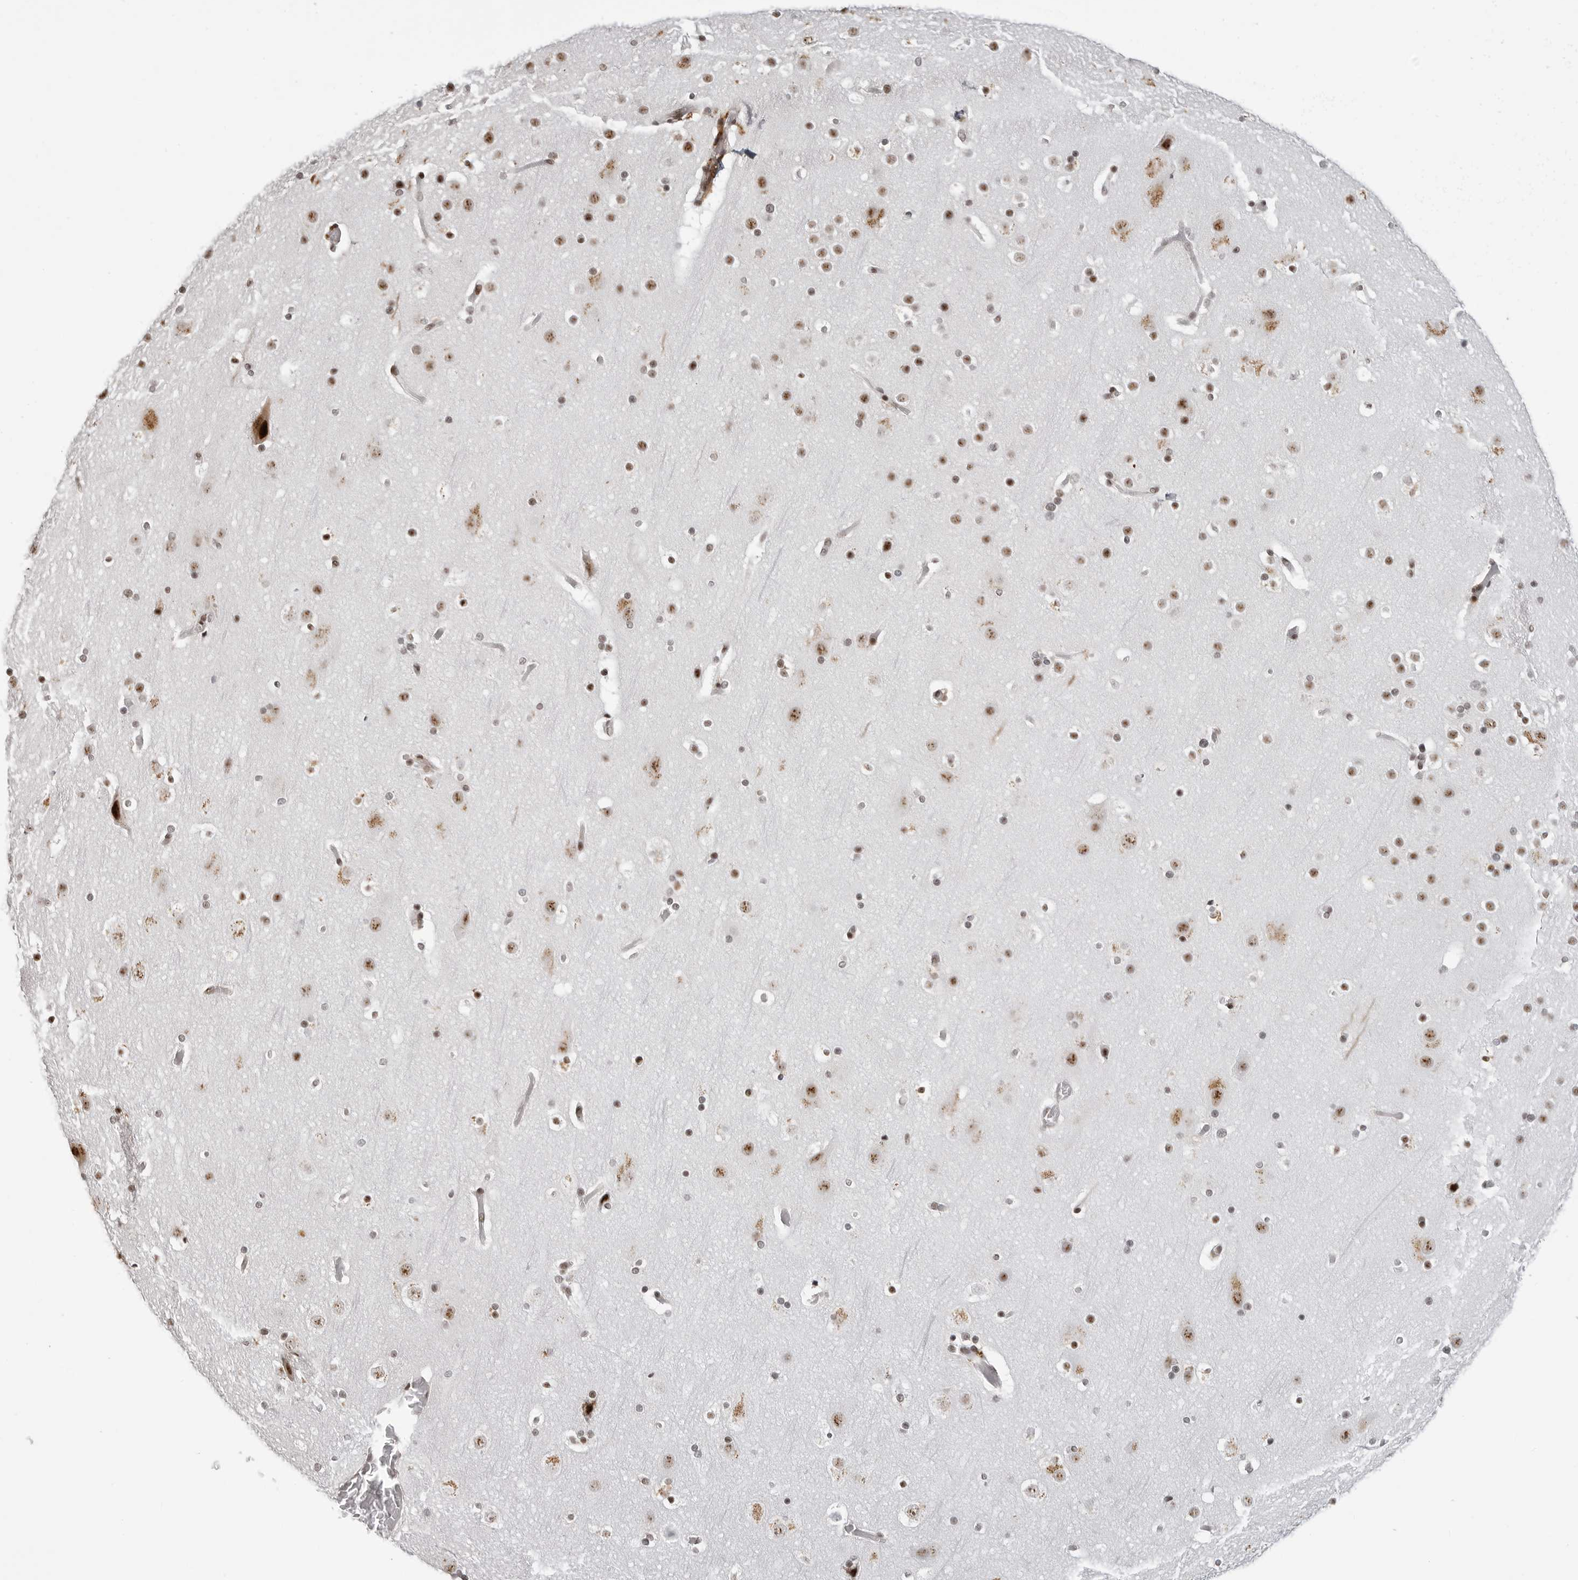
{"staining": {"intensity": "weak", "quantity": "25%-75%", "location": "nuclear"}, "tissue": "cerebral cortex", "cell_type": "Endothelial cells", "image_type": "normal", "snomed": [{"axis": "morphology", "description": "Normal tissue, NOS"}, {"axis": "topography", "description": "Cerebral cortex"}], "caption": "A brown stain labels weak nuclear staining of a protein in endothelial cells of benign human cerebral cortex.", "gene": "WRAP53", "patient": {"sex": "male", "age": 57}}